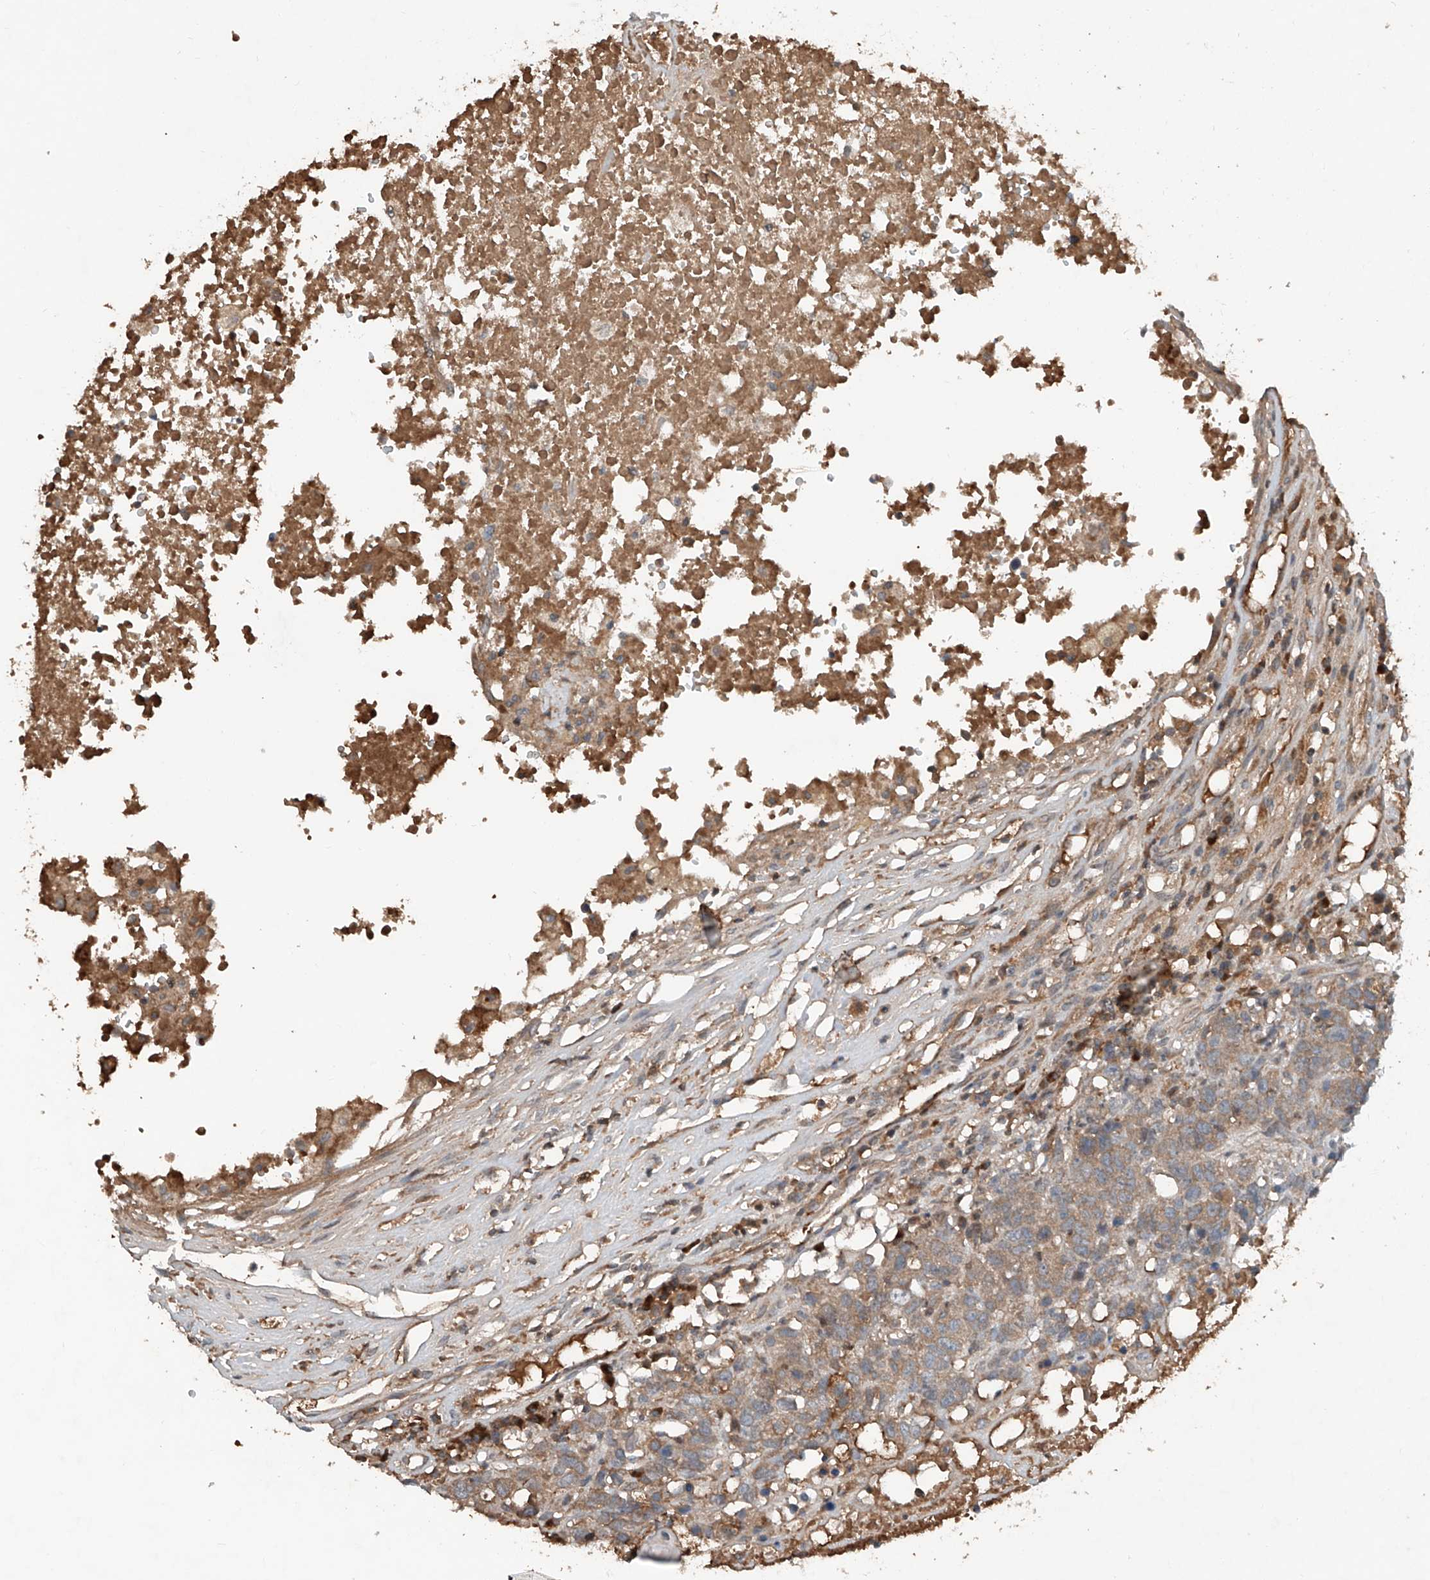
{"staining": {"intensity": "weak", "quantity": ">75%", "location": "cytoplasmic/membranous"}, "tissue": "head and neck cancer", "cell_type": "Tumor cells", "image_type": "cancer", "snomed": [{"axis": "morphology", "description": "Squamous cell carcinoma, NOS"}, {"axis": "topography", "description": "Head-Neck"}], "caption": "Human head and neck cancer stained with a brown dye demonstrates weak cytoplasmic/membranous positive expression in about >75% of tumor cells.", "gene": "ADAM23", "patient": {"sex": "male", "age": 66}}